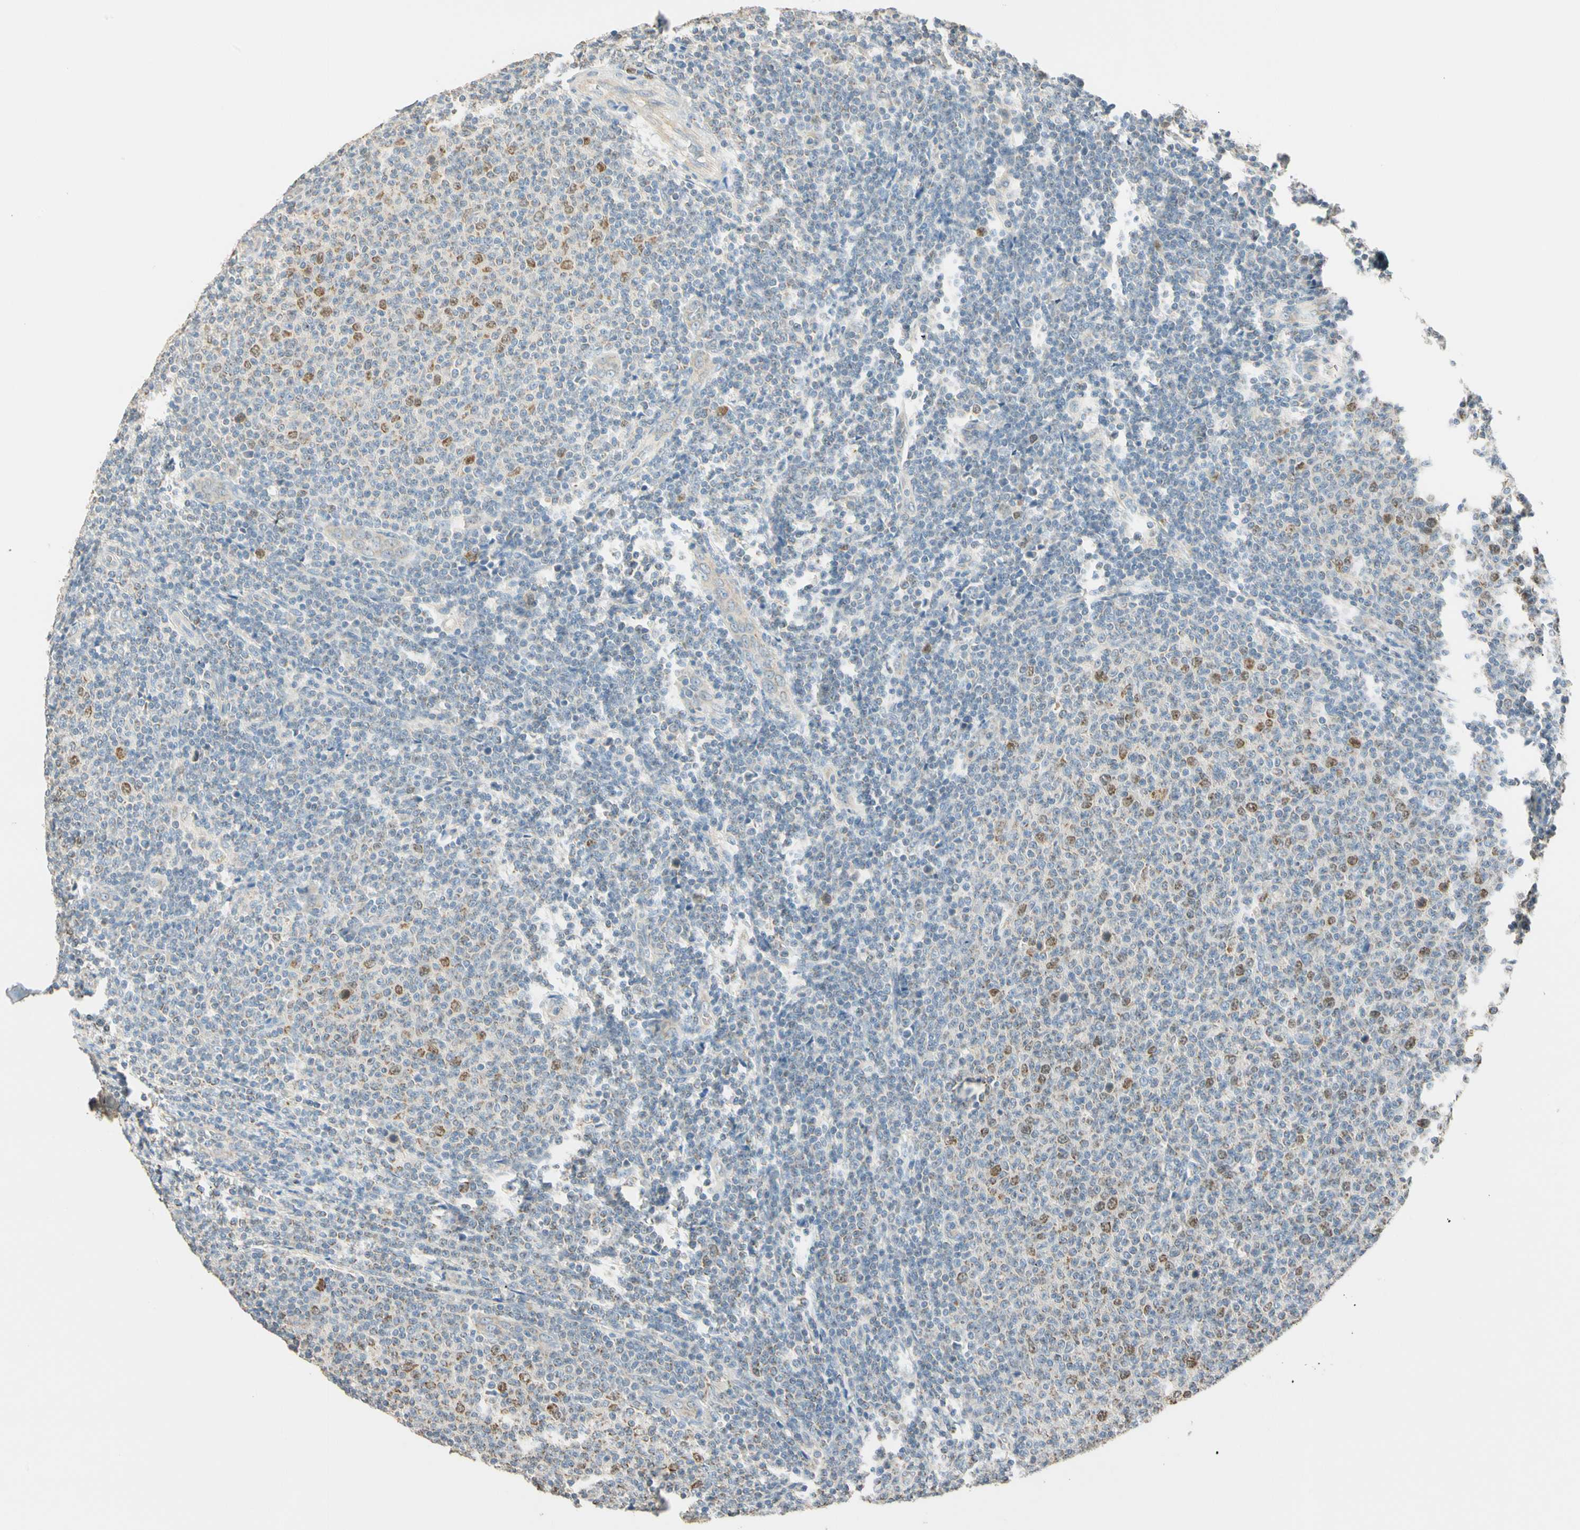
{"staining": {"intensity": "moderate", "quantity": "<25%", "location": "nuclear"}, "tissue": "lymphoma", "cell_type": "Tumor cells", "image_type": "cancer", "snomed": [{"axis": "morphology", "description": "Malignant lymphoma, non-Hodgkin's type, Low grade"}, {"axis": "topography", "description": "Lymph node"}], "caption": "Low-grade malignant lymphoma, non-Hodgkin's type stained with a brown dye displays moderate nuclear positive expression in about <25% of tumor cells.", "gene": "RAD18", "patient": {"sex": "male", "age": 66}}